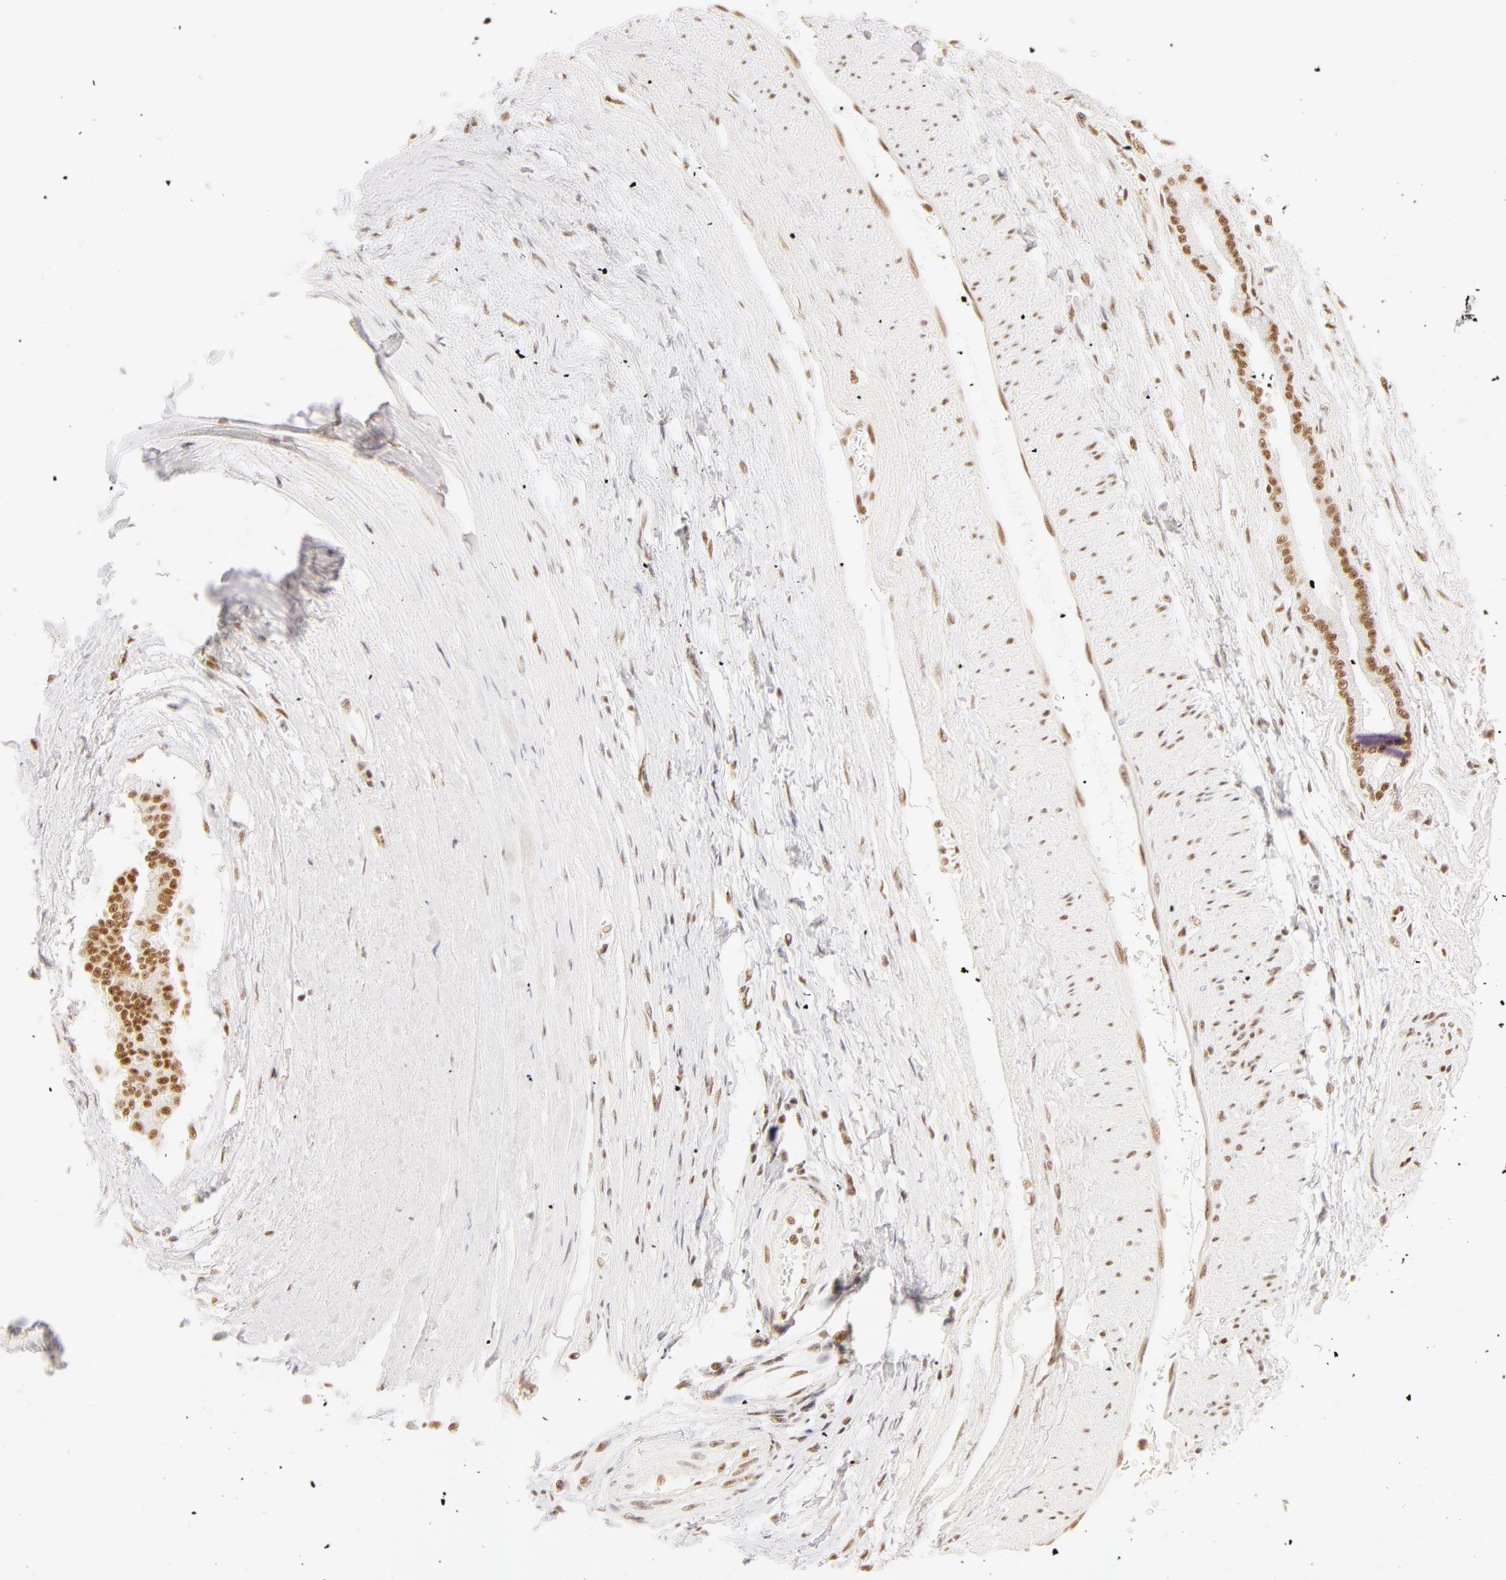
{"staining": {"intensity": "moderate", "quantity": ">75%", "location": "nuclear"}, "tissue": "liver cancer", "cell_type": "Tumor cells", "image_type": "cancer", "snomed": [{"axis": "morphology", "description": "Cholangiocarcinoma"}, {"axis": "topography", "description": "Liver"}], "caption": "Immunohistochemical staining of human liver cancer (cholangiocarcinoma) reveals medium levels of moderate nuclear expression in approximately >75% of tumor cells.", "gene": "RBM39", "patient": {"sex": "female", "age": 79}}